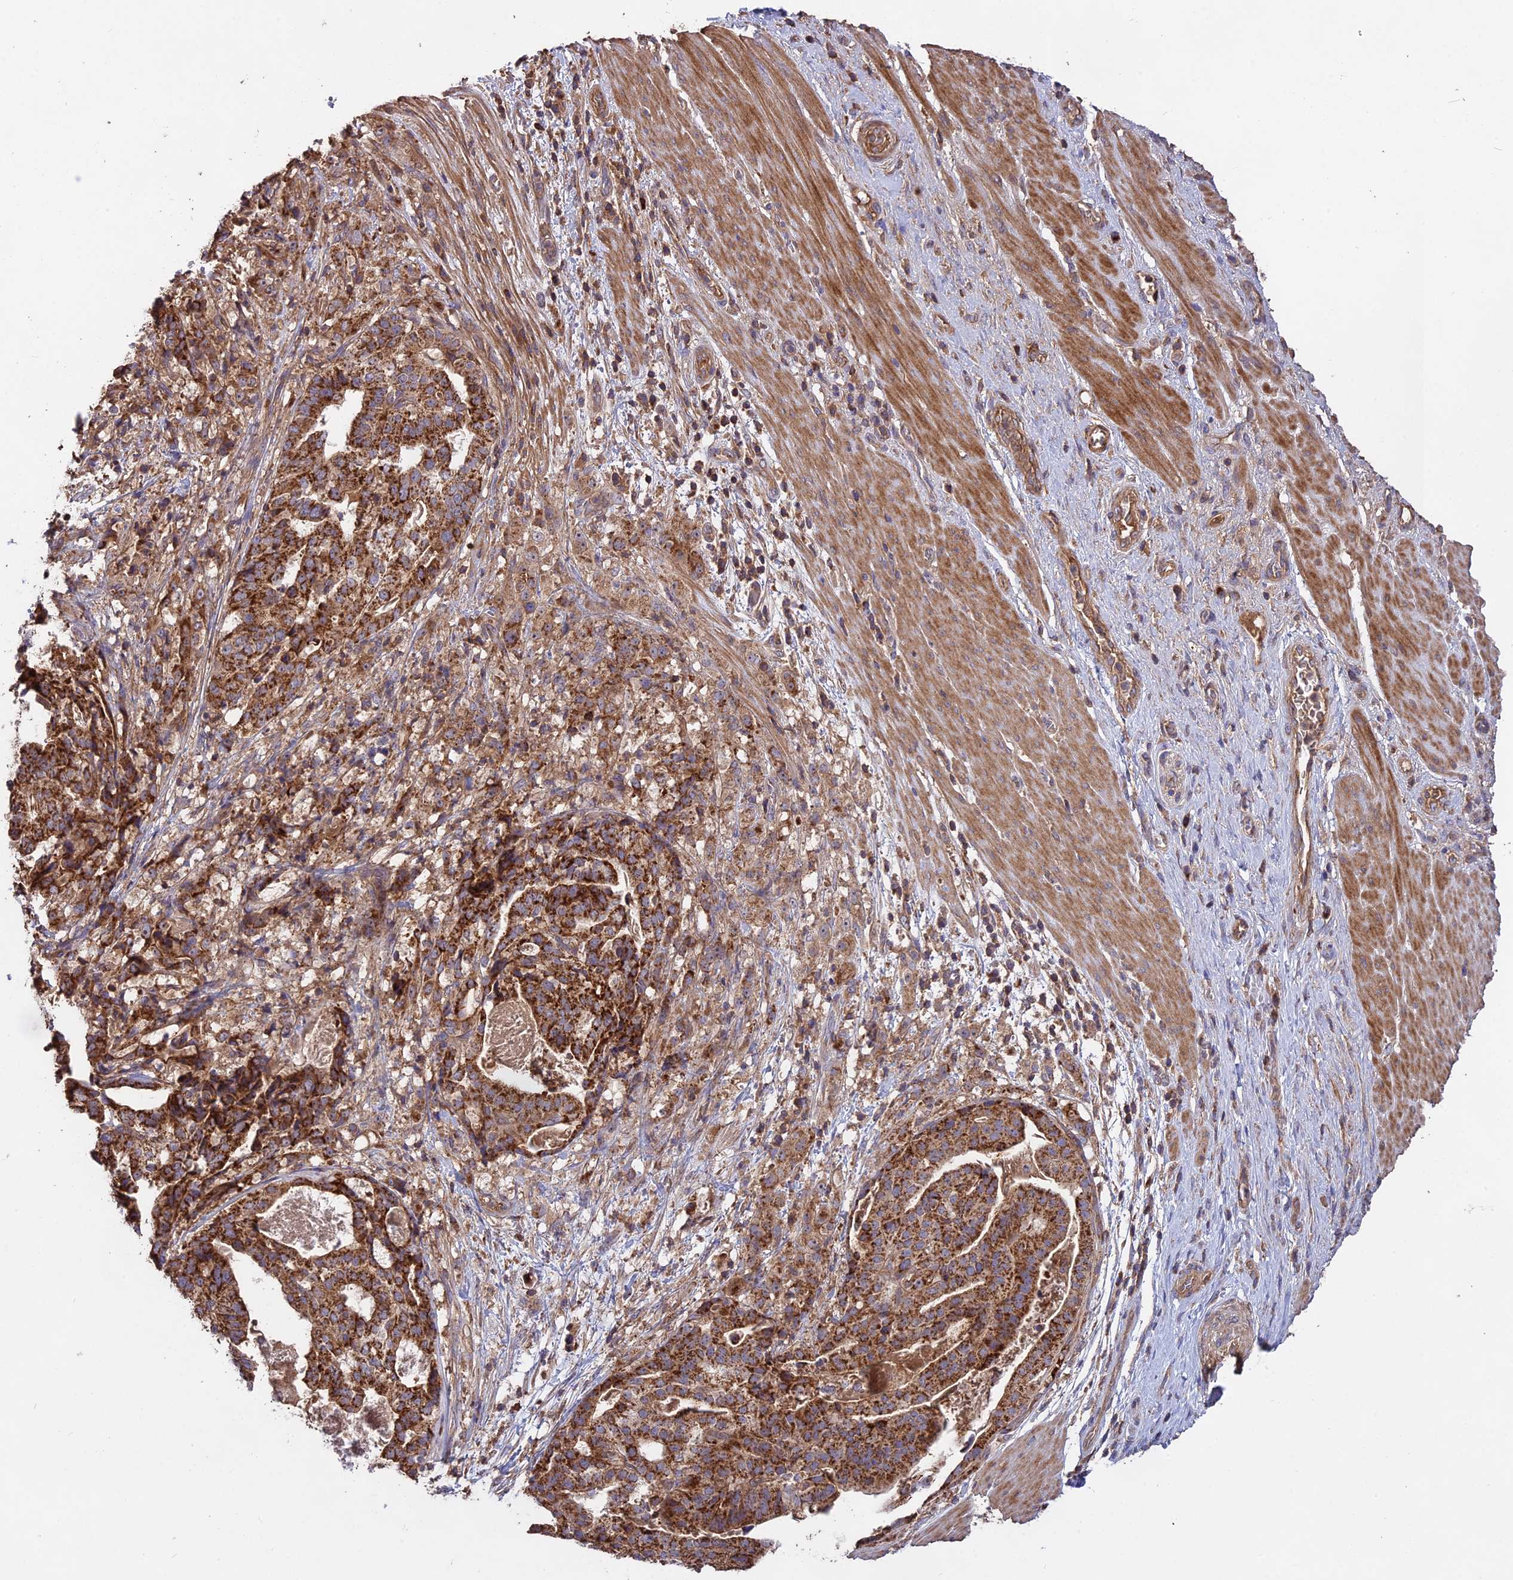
{"staining": {"intensity": "strong", "quantity": ">75%", "location": "cytoplasmic/membranous"}, "tissue": "stomach cancer", "cell_type": "Tumor cells", "image_type": "cancer", "snomed": [{"axis": "morphology", "description": "Adenocarcinoma, NOS"}, {"axis": "topography", "description": "Stomach"}], "caption": "A high-resolution histopathology image shows immunohistochemistry staining of stomach cancer, which demonstrates strong cytoplasmic/membranous staining in about >75% of tumor cells. (DAB (3,3'-diaminobenzidine) IHC with brightfield microscopy, high magnification).", "gene": "NUDT8", "patient": {"sex": "male", "age": 48}}